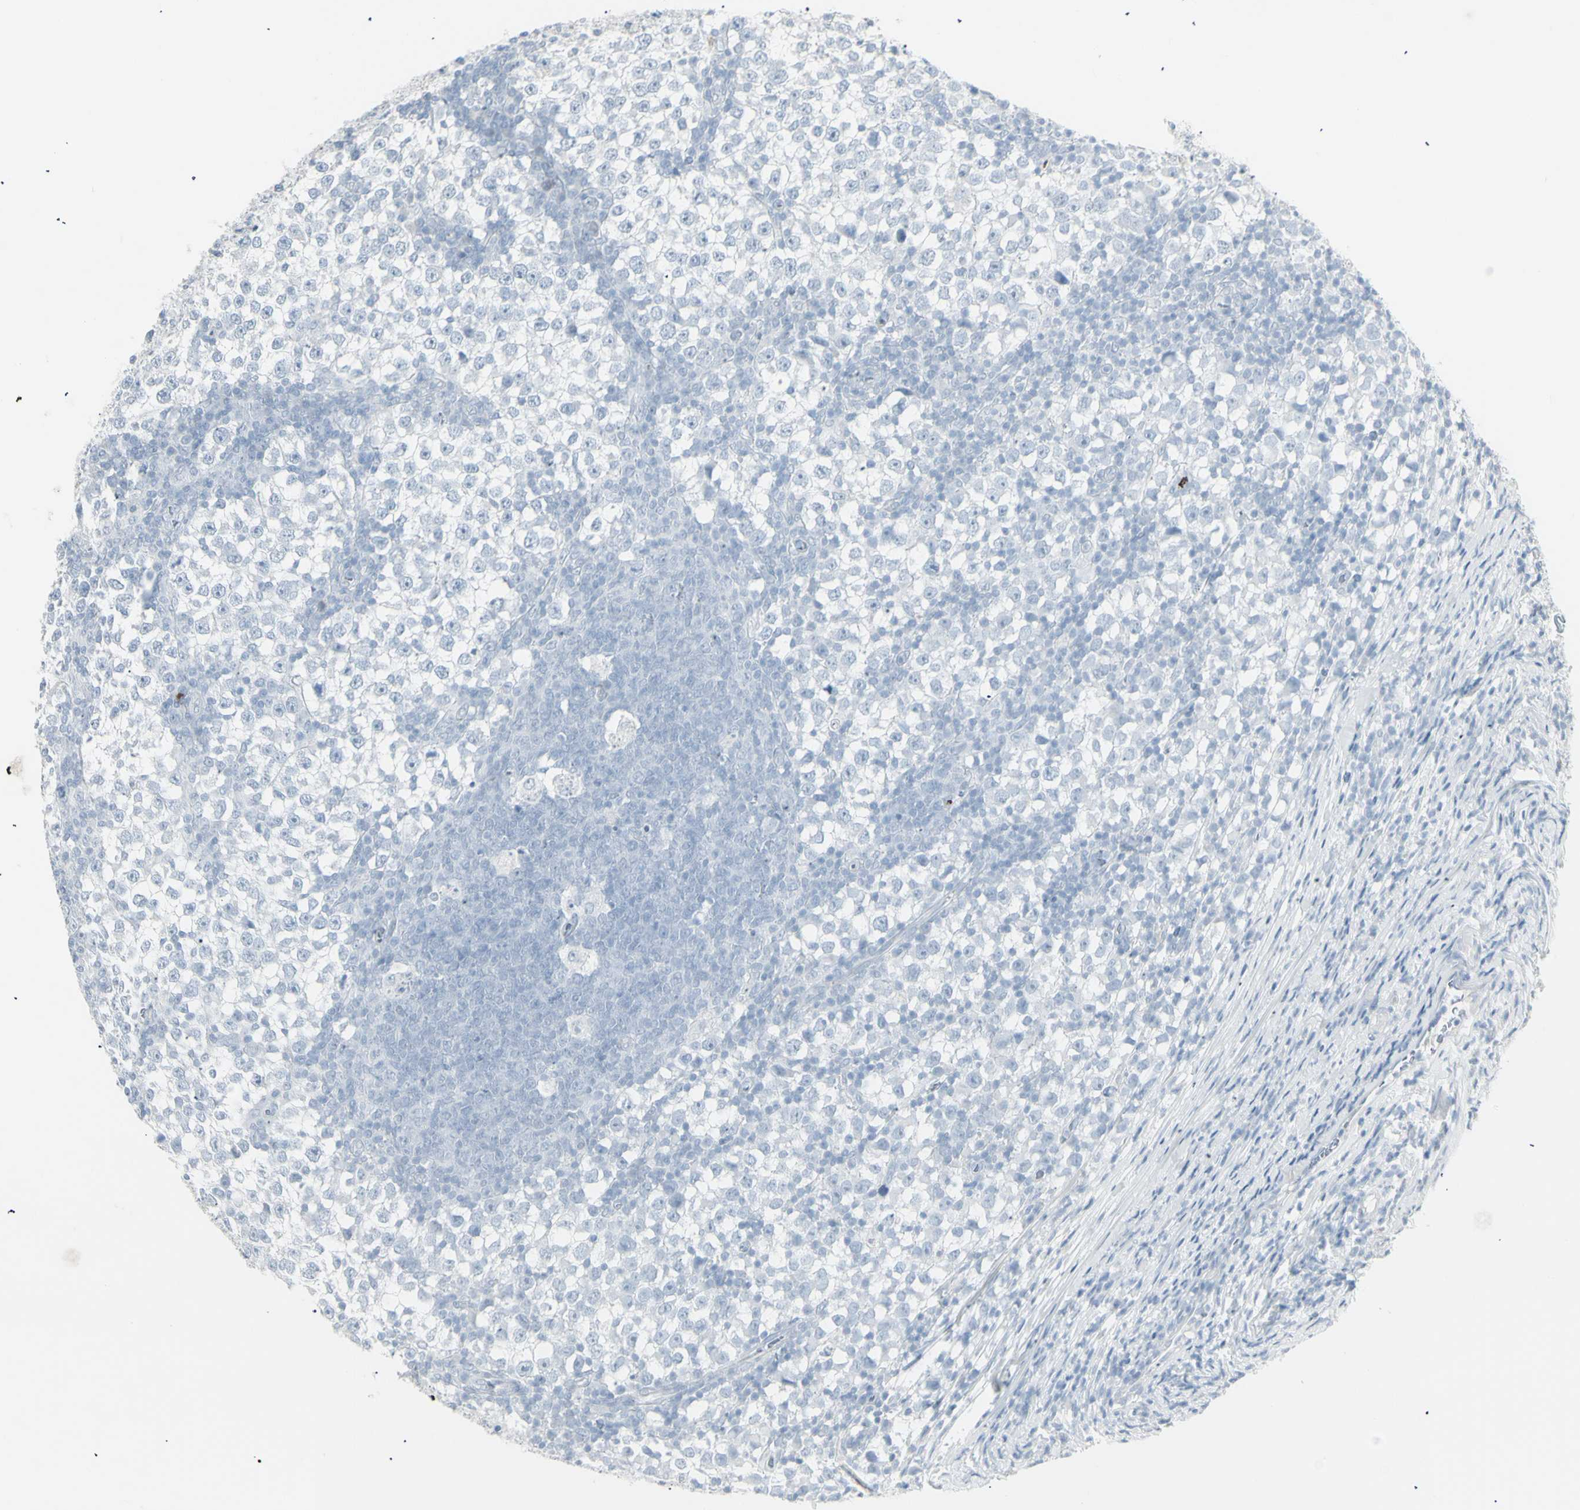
{"staining": {"intensity": "negative", "quantity": "none", "location": "none"}, "tissue": "testis cancer", "cell_type": "Tumor cells", "image_type": "cancer", "snomed": [{"axis": "morphology", "description": "Seminoma, NOS"}, {"axis": "topography", "description": "Testis"}], "caption": "Immunohistochemistry micrograph of human testis seminoma stained for a protein (brown), which reveals no positivity in tumor cells. (DAB (3,3'-diaminobenzidine) IHC, high magnification).", "gene": "YBX2", "patient": {"sex": "male", "age": 65}}